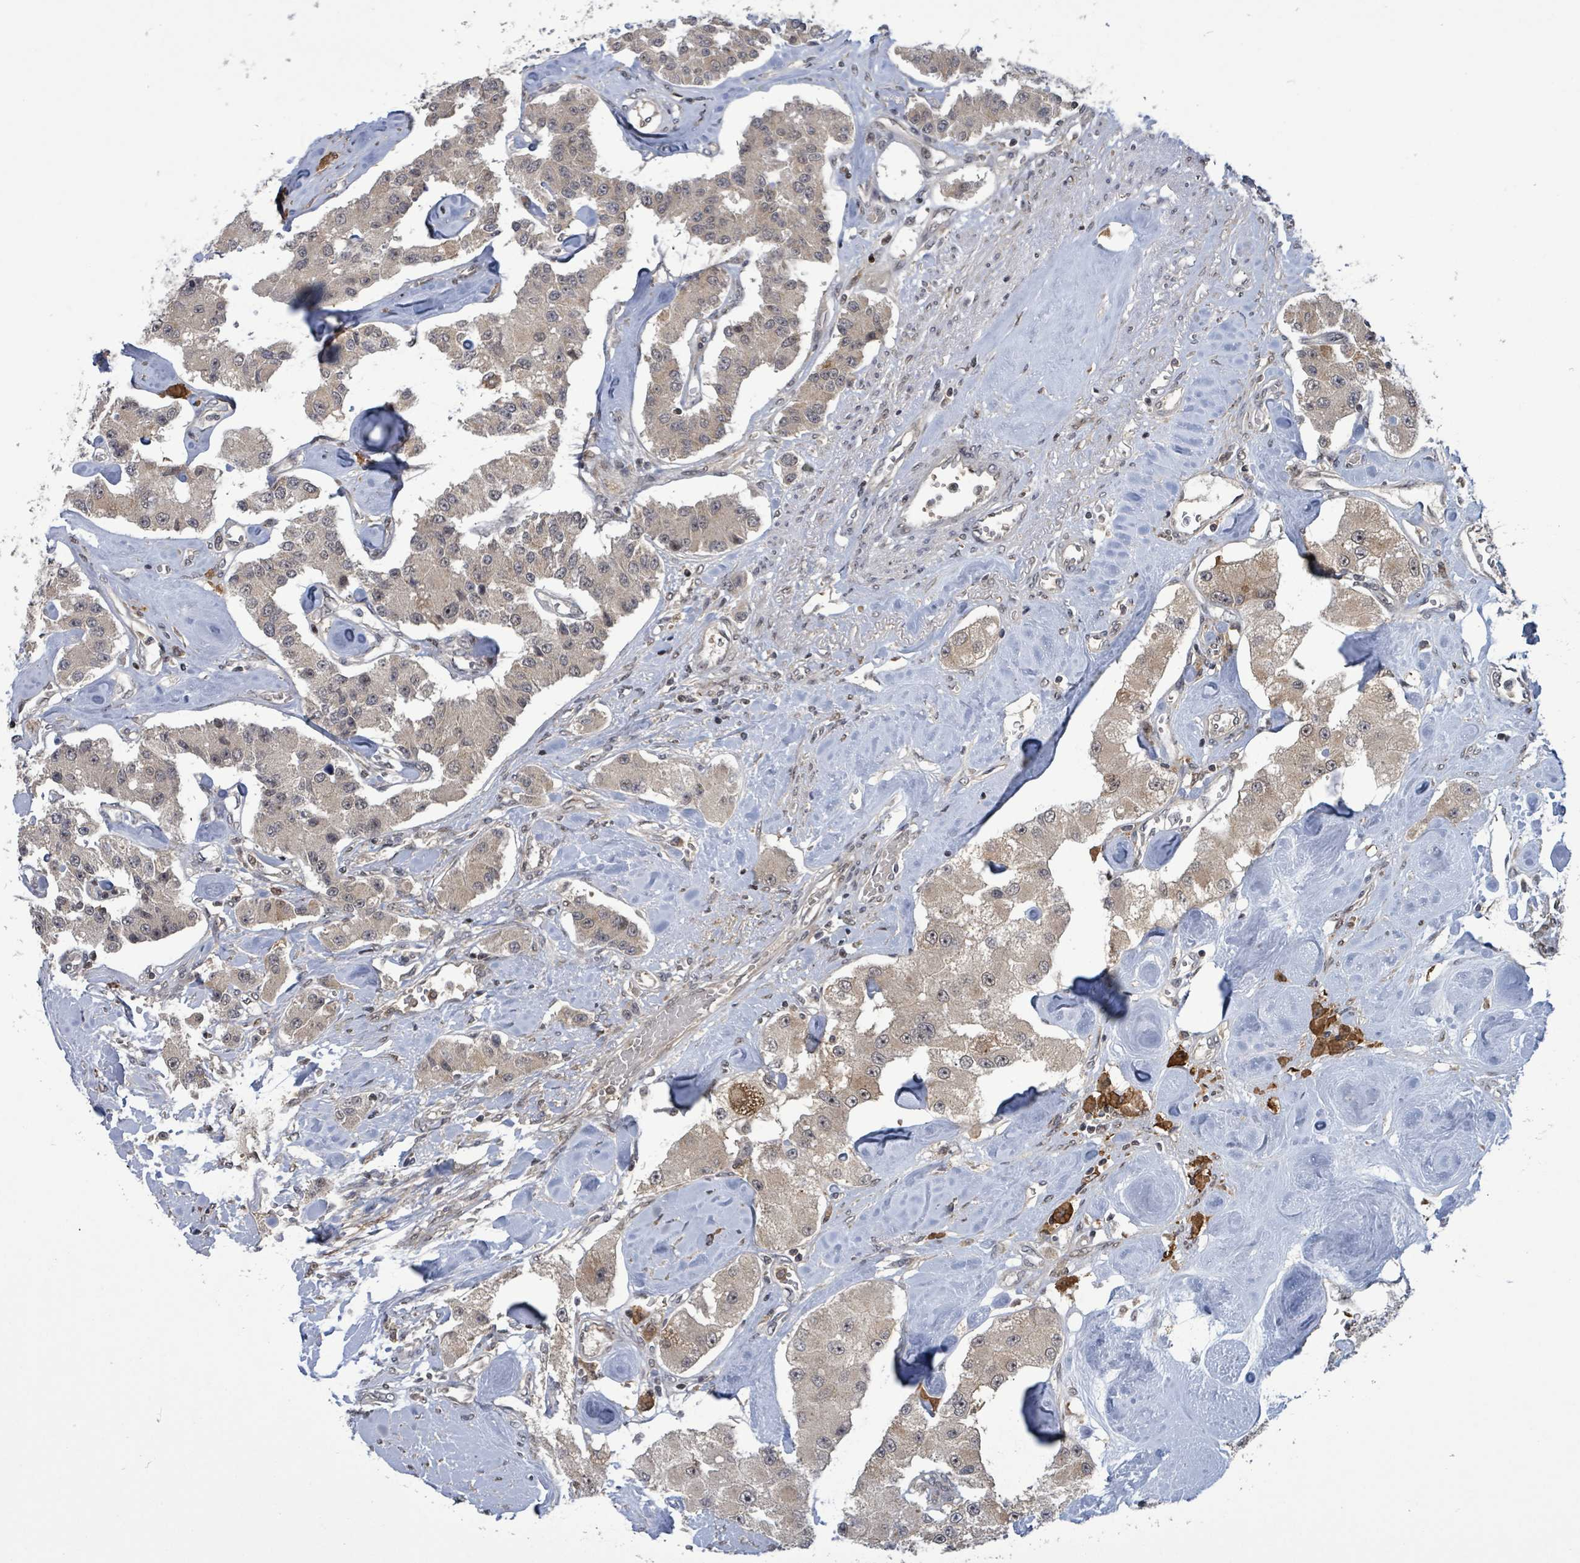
{"staining": {"intensity": "weak", "quantity": "<25%", "location": "cytoplasmic/membranous"}, "tissue": "carcinoid", "cell_type": "Tumor cells", "image_type": "cancer", "snomed": [{"axis": "morphology", "description": "Carcinoid, malignant, NOS"}, {"axis": "topography", "description": "Pancreas"}], "caption": "Tumor cells show no significant protein staining in carcinoid. Nuclei are stained in blue.", "gene": "FBXO6", "patient": {"sex": "male", "age": 41}}